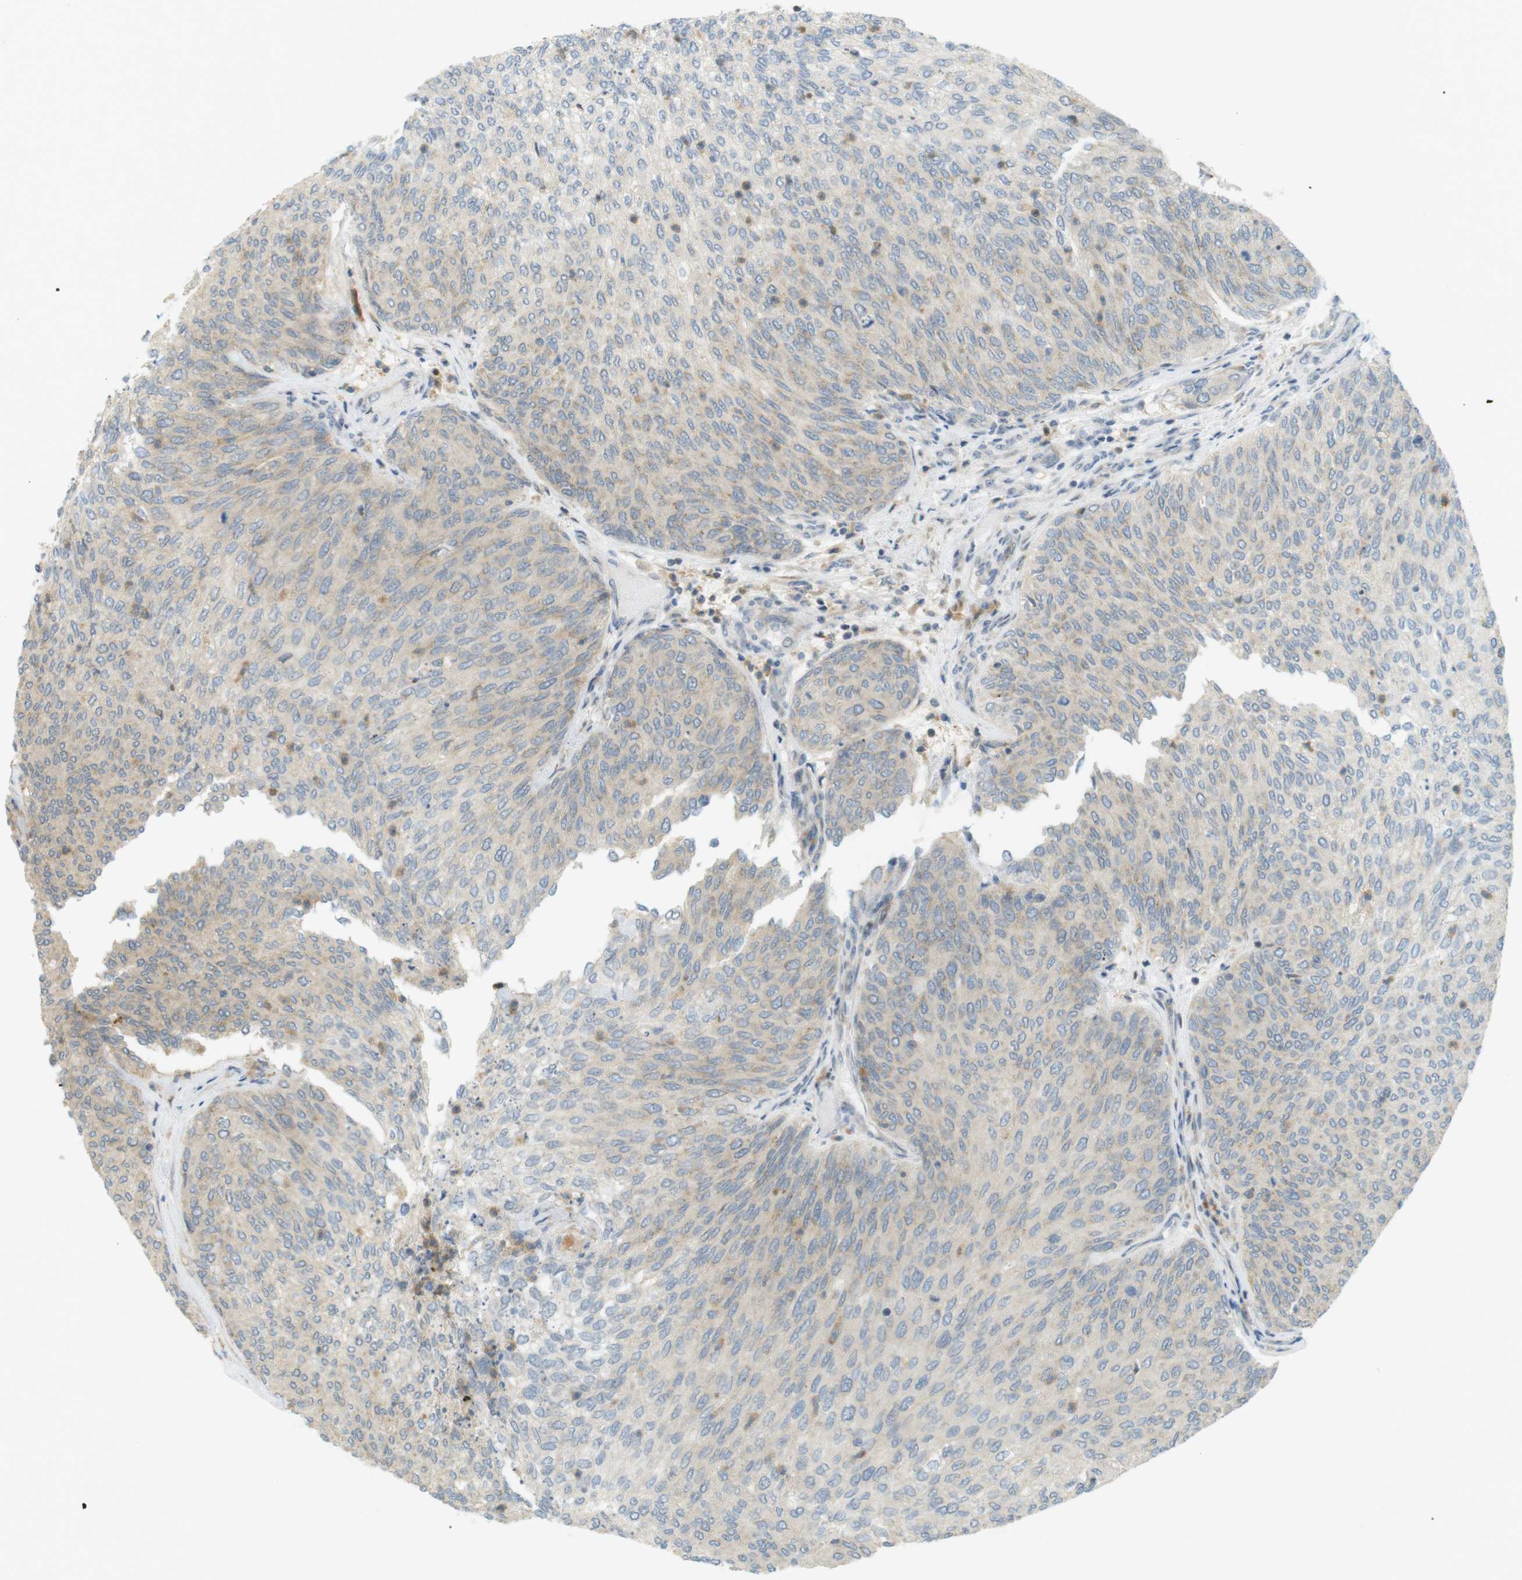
{"staining": {"intensity": "weak", "quantity": "<25%", "location": "cytoplasmic/membranous"}, "tissue": "urothelial cancer", "cell_type": "Tumor cells", "image_type": "cancer", "snomed": [{"axis": "morphology", "description": "Urothelial carcinoma, Low grade"}, {"axis": "topography", "description": "Urinary bladder"}], "caption": "Immunohistochemical staining of human urothelial carcinoma (low-grade) reveals no significant positivity in tumor cells.", "gene": "CLRN3", "patient": {"sex": "female", "age": 79}}